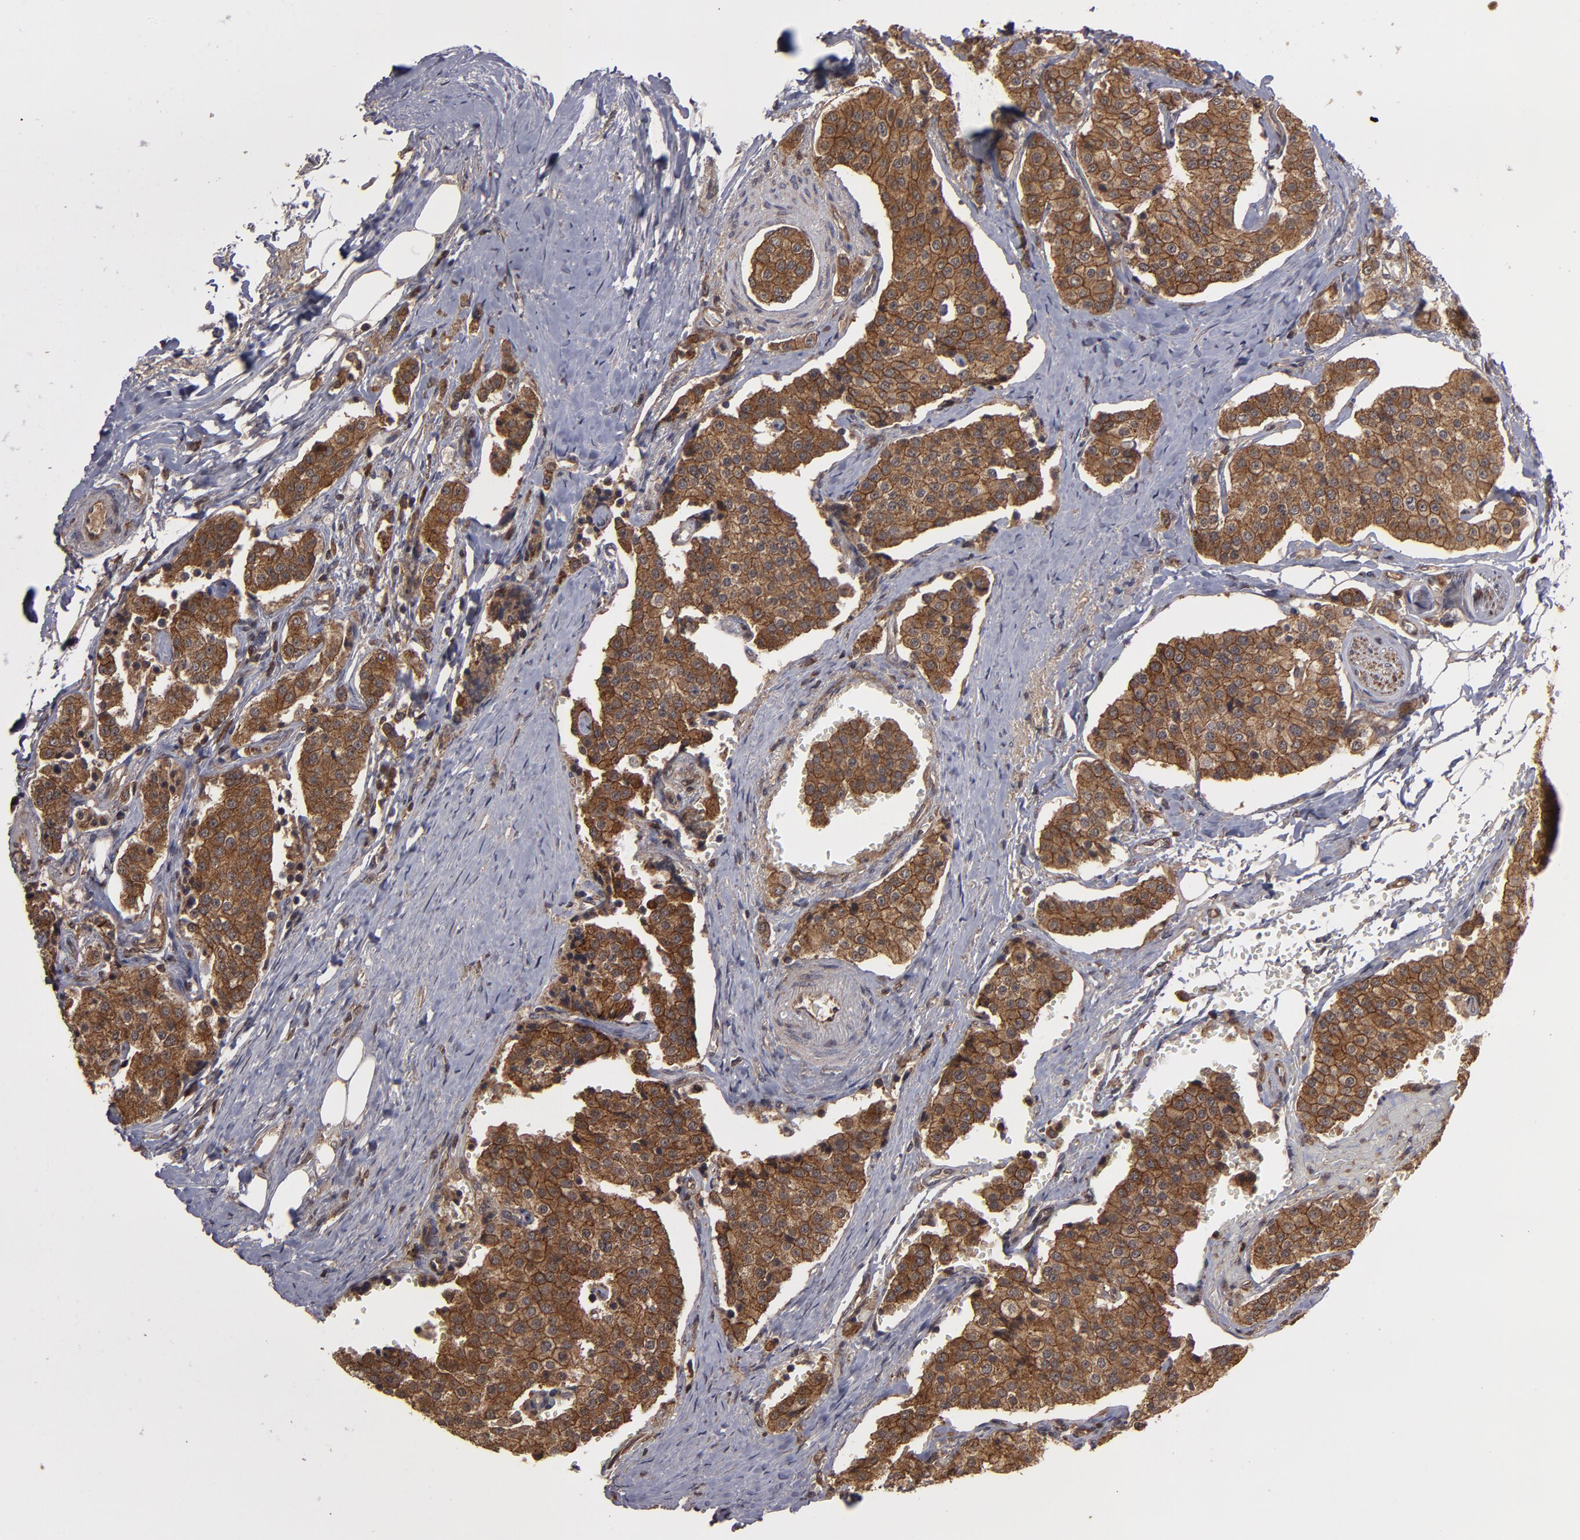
{"staining": {"intensity": "moderate", "quantity": ">75%", "location": "cytoplasmic/membranous"}, "tissue": "carcinoid", "cell_type": "Tumor cells", "image_type": "cancer", "snomed": [{"axis": "morphology", "description": "Carcinoid, malignant, NOS"}, {"axis": "topography", "description": "Colon"}], "caption": "This is an image of immunohistochemistry staining of carcinoid (malignant), which shows moderate expression in the cytoplasmic/membranous of tumor cells.", "gene": "RPS6KA6", "patient": {"sex": "female", "age": 61}}